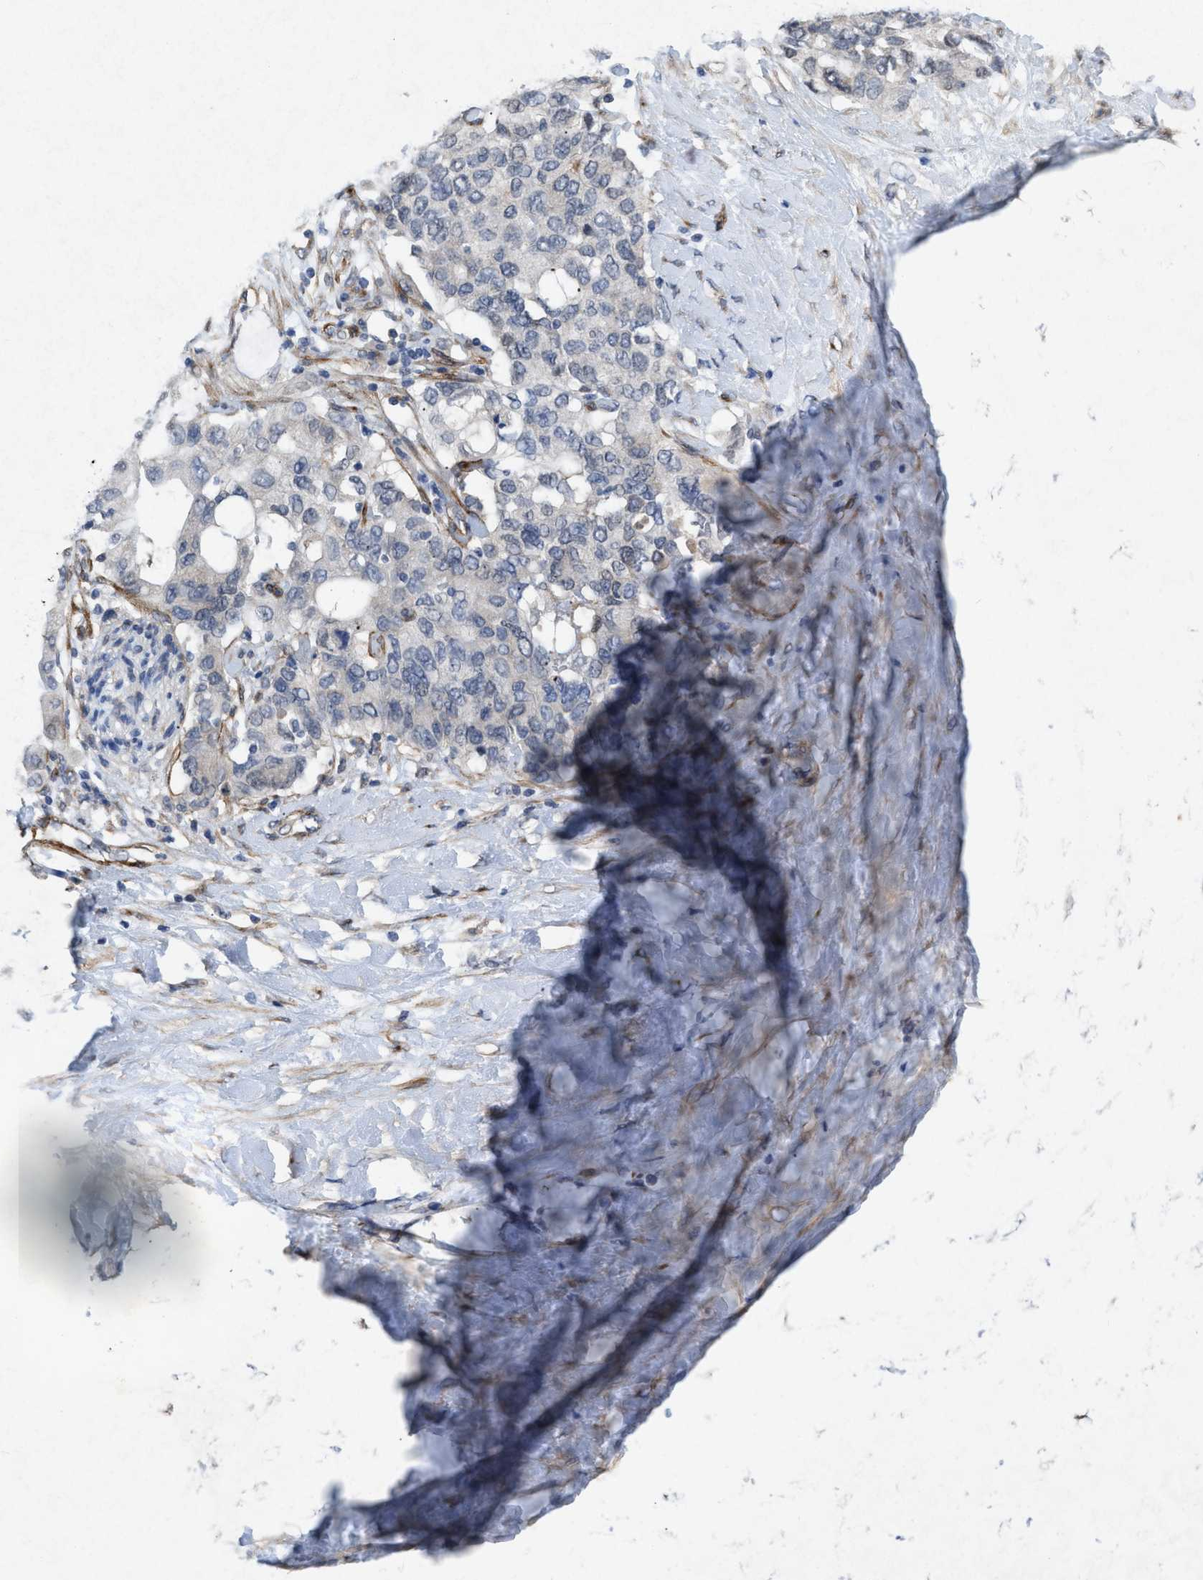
{"staining": {"intensity": "negative", "quantity": "none", "location": "none"}, "tissue": "pancreatic cancer", "cell_type": "Tumor cells", "image_type": "cancer", "snomed": [{"axis": "morphology", "description": "Adenocarcinoma, NOS"}, {"axis": "topography", "description": "Pancreas"}], "caption": "High magnification brightfield microscopy of pancreatic adenocarcinoma stained with DAB (3,3'-diaminobenzidine) (brown) and counterstained with hematoxylin (blue): tumor cells show no significant positivity.", "gene": "PDGFRA", "patient": {"sex": "female", "age": 56}}